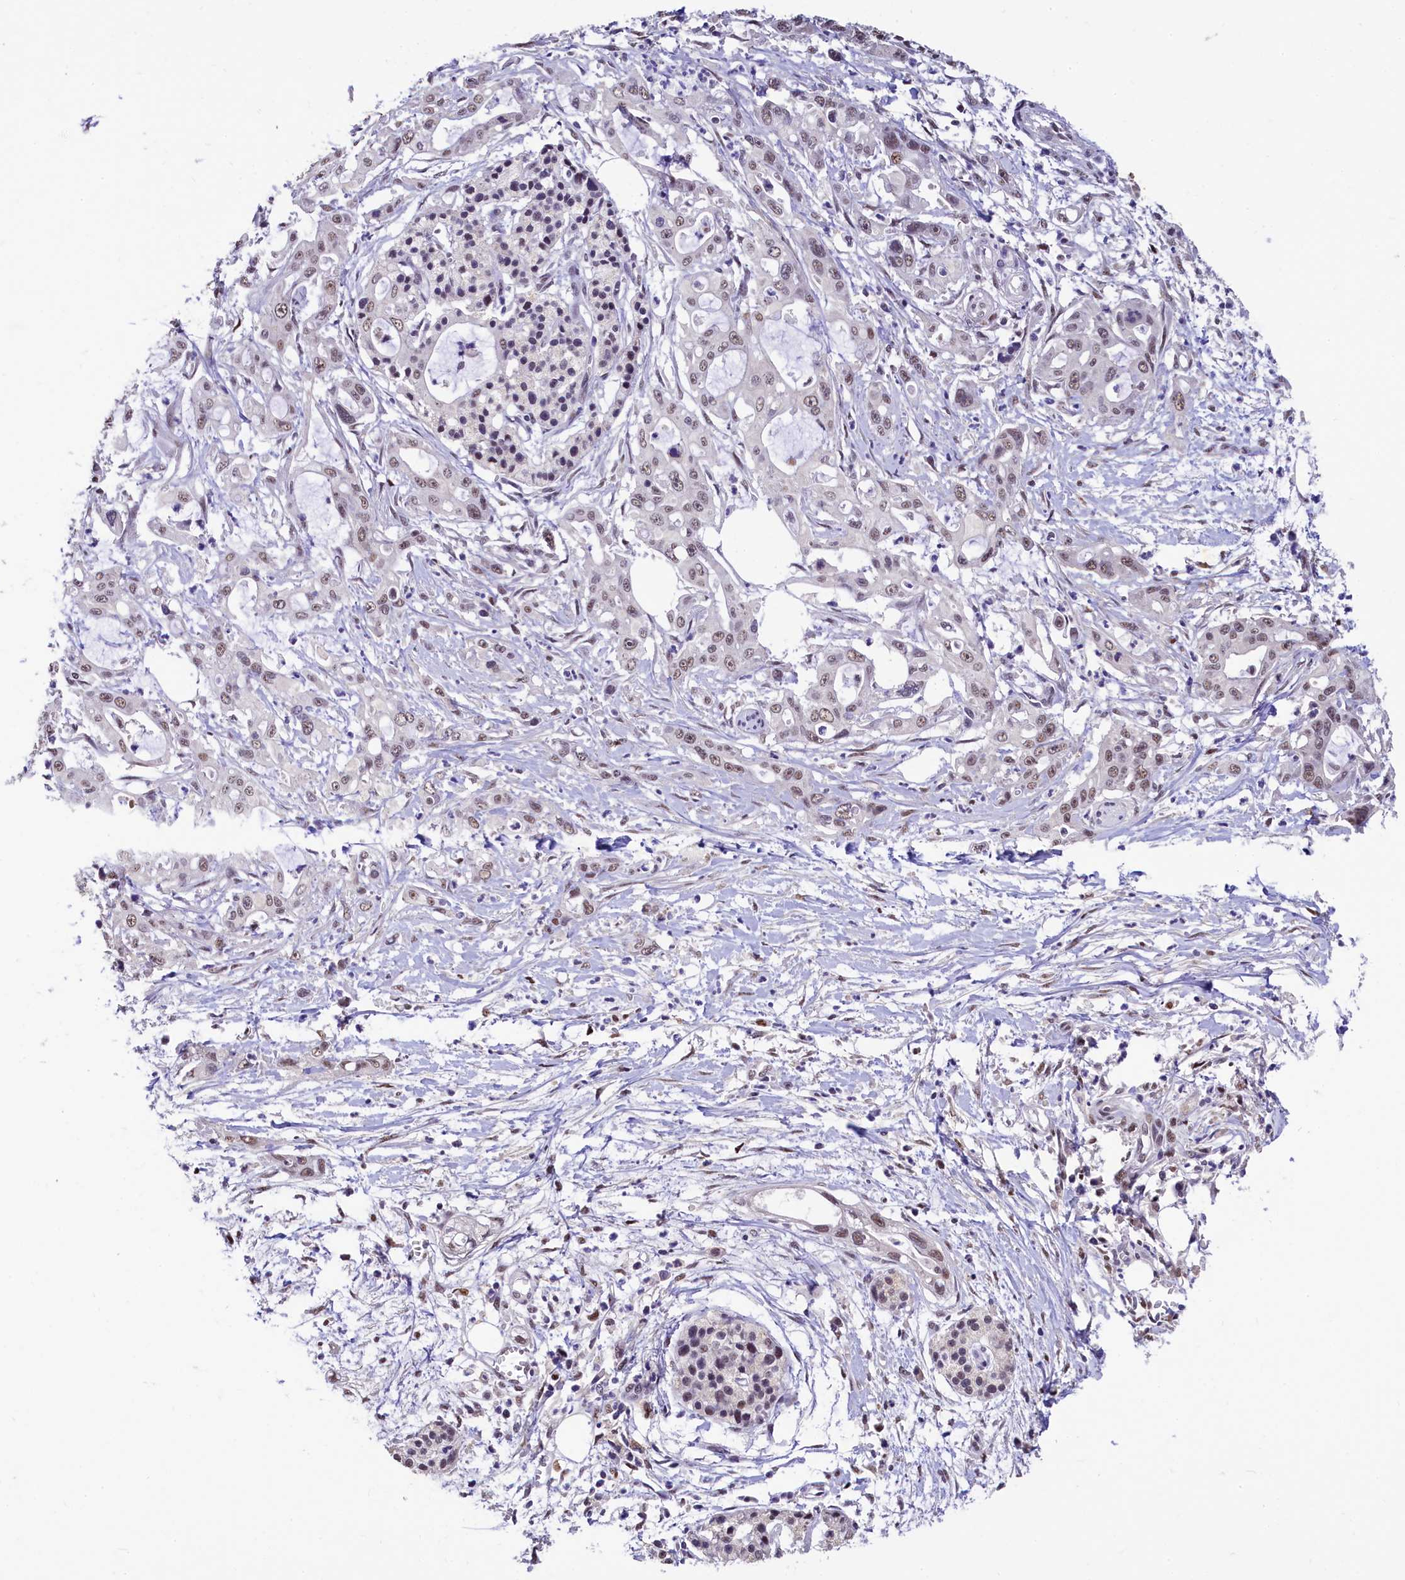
{"staining": {"intensity": "weak", "quantity": "25%-75%", "location": "nuclear"}, "tissue": "pancreatic cancer", "cell_type": "Tumor cells", "image_type": "cancer", "snomed": [{"axis": "morphology", "description": "Adenocarcinoma, NOS"}, {"axis": "topography", "description": "Pancreas"}], "caption": "High-power microscopy captured an immunohistochemistry (IHC) image of pancreatic adenocarcinoma, revealing weak nuclear expression in approximately 25%-75% of tumor cells.", "gene": "HECTD4", "patient": {"sex": "male", "age": 68}}